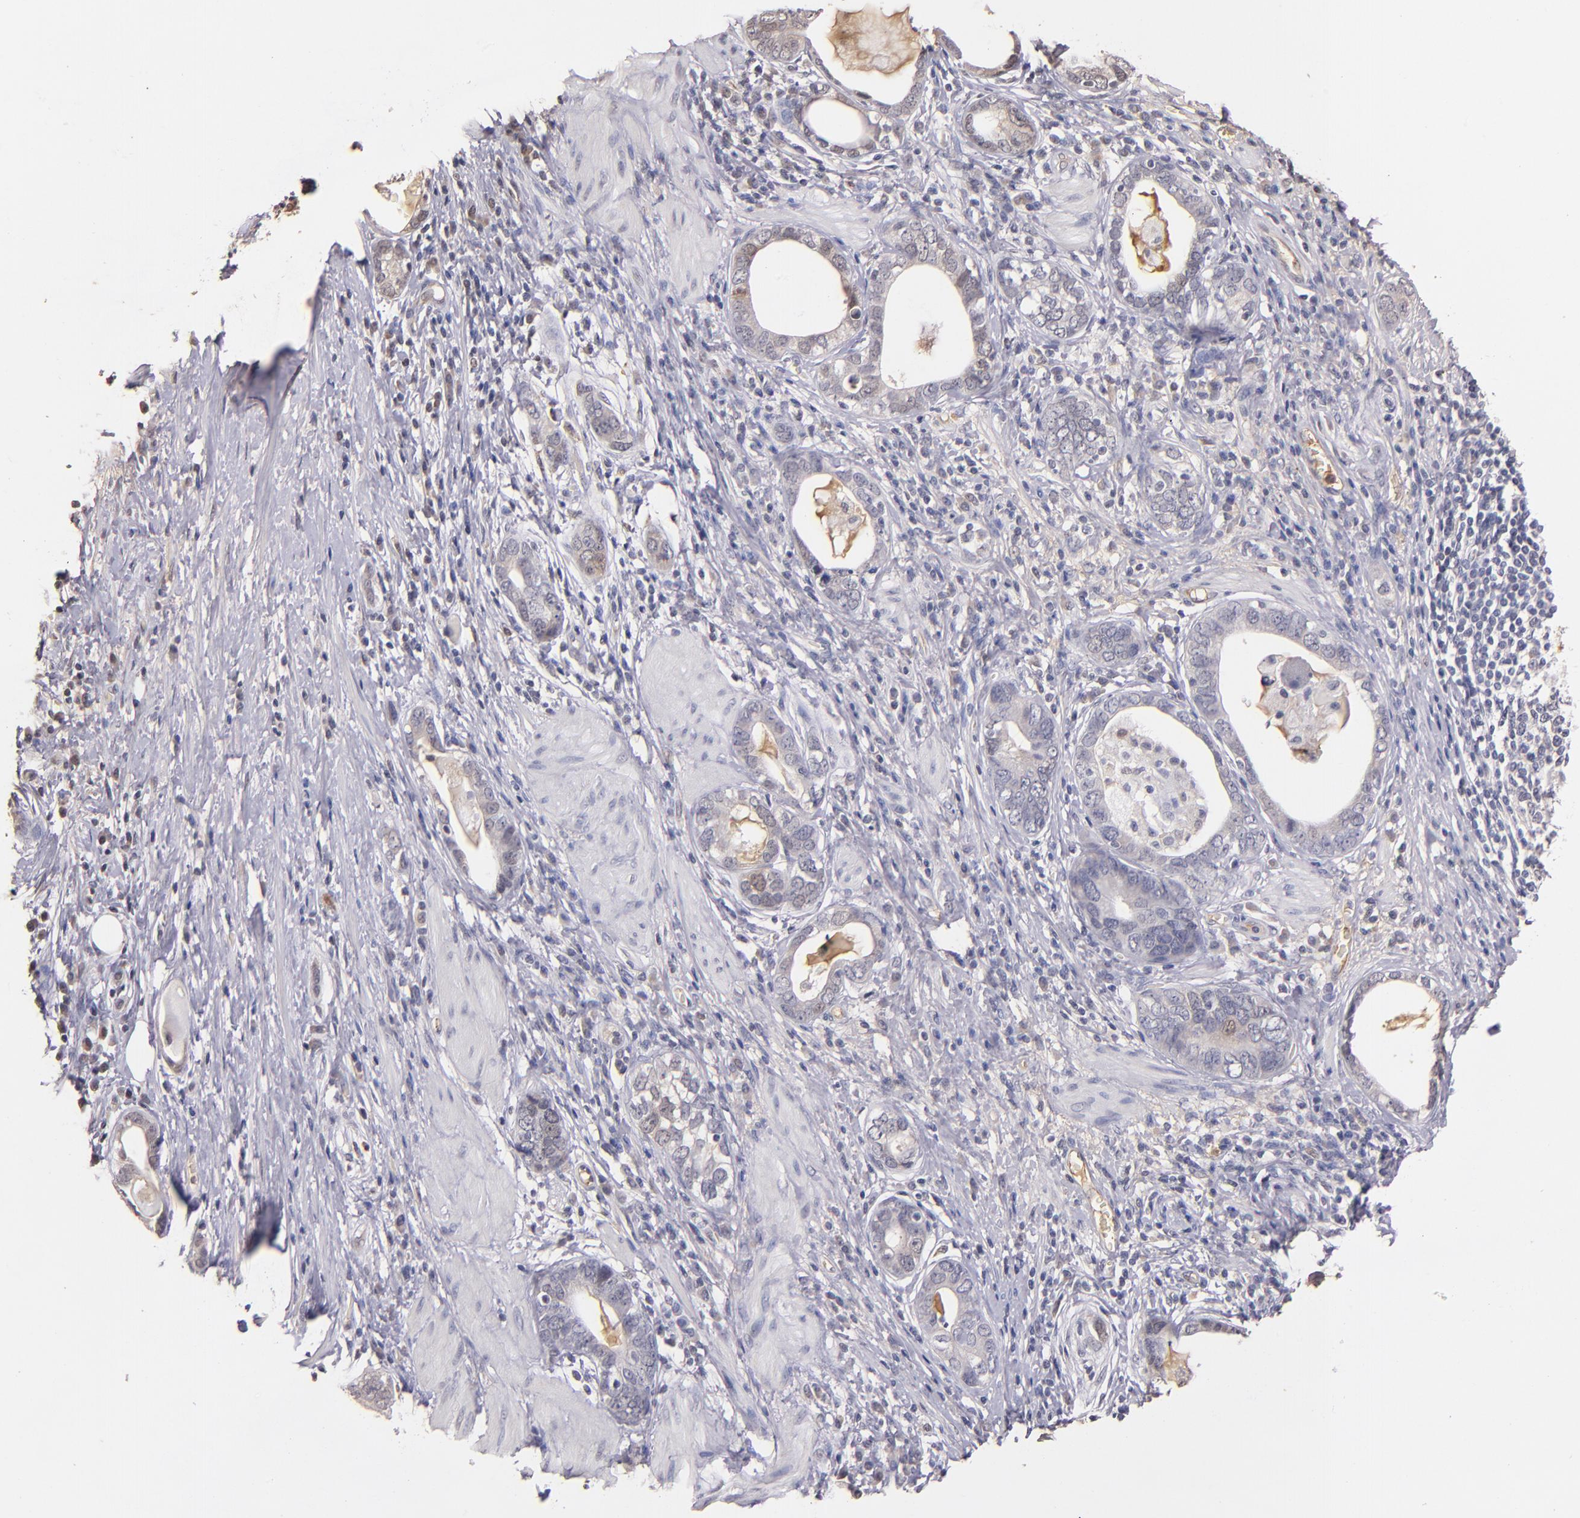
{"staining": {"intensity": "weak", "quantity": "<25%", "location": "cytoplasmic/membranous"}, "tissue": "stomach cancer", "cell_type": "Tumor cells", "image_type": "cancer", "snomed": [{"axis": "morphology", "description": "Adenocarcinoma, NOS"}, {"axis": "topography", "description": "Stomach, lower"}], "caption": "Human stomach adenocarcinoma stained for a protein using IHC demonstrates no staining in tumor cells.", "gene": "PTS", "patient": {"sex": "female", "age": 93}}